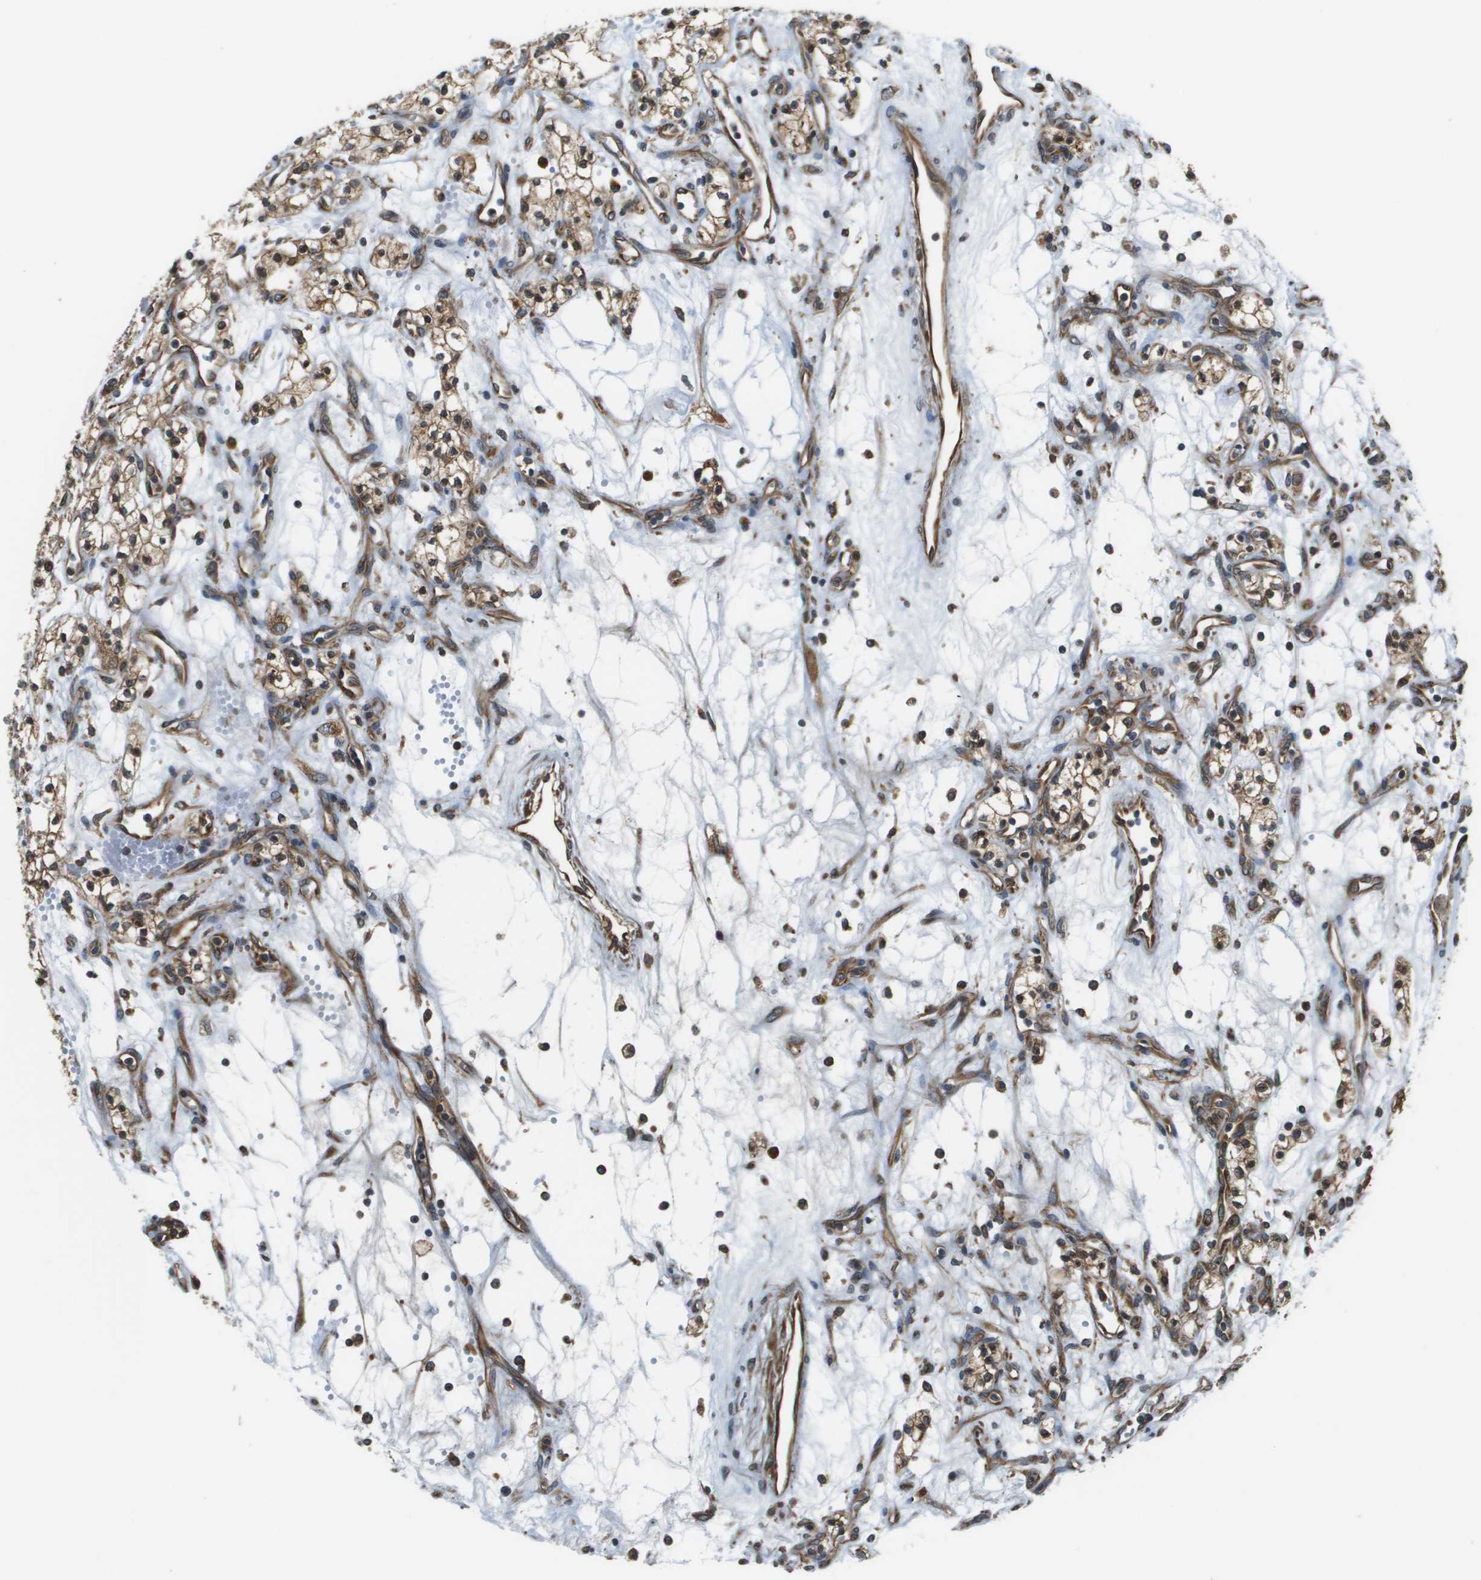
{"staining": {"intensity": "moderate", "quantity": ">75%", "location": "cytoplasmic/membranous"}, "tissue": "renal cancer", "cell_type": "Tumor cells", "image_type": "cancer", "snomed": [{"axis": "morphology", "description": "Adenocarcinoma, NOS"}, {"axis": "topography", "description": "Kidney"}], "caption": "Renal cancer (adenocarcinoma) tissue exhibits moderate cytoplasmic/membranous staining in approximately >75% of tumor cells, visualized by immunohistochemistry. (DAB (3,3'-diaminobenzidine) = brown stain, brightfield microscopy at high magnification).", "gene": "SEC62", "patient": {"sex": "male", "age": 59}}